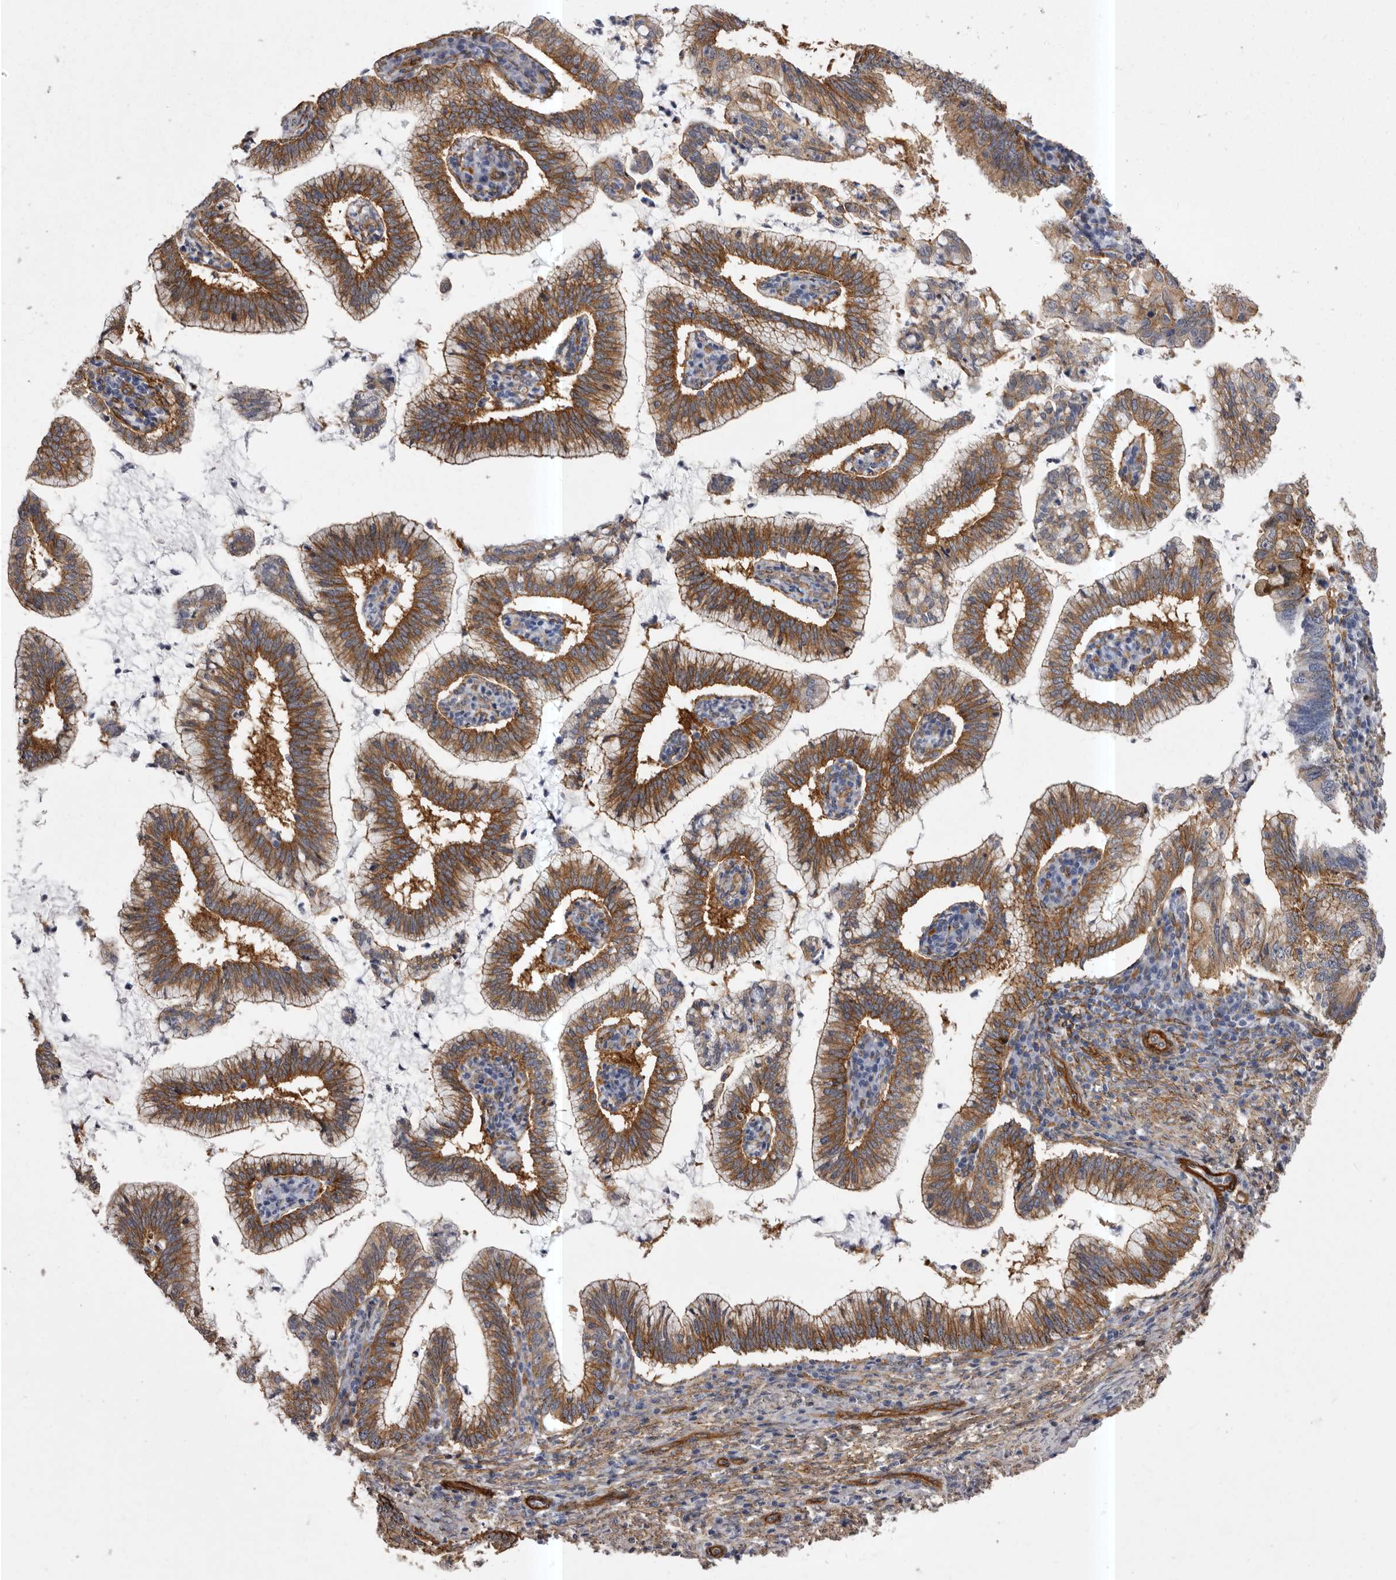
{"staining": {"intensity": "moderate", "quantity": ">75%", "location": "cytoplasmic/membranous"}, "tissue": "cervical cancer", "cell_type": "Tumor cells", "image_type": "cancer", "snomed": [{"axis": "morphology", "description": "Adenocarcinoma, NOS"}, {"axis": "topography", "description": "Cervix"}], "caption": "DAB immunohistochemical staining of human cervical cancer shows moderate cytoplasmic/membranous protein staining in about >75% of tumor cells.", "gene": "ENAH", "patient": {"sex": "female", "age": 36}}